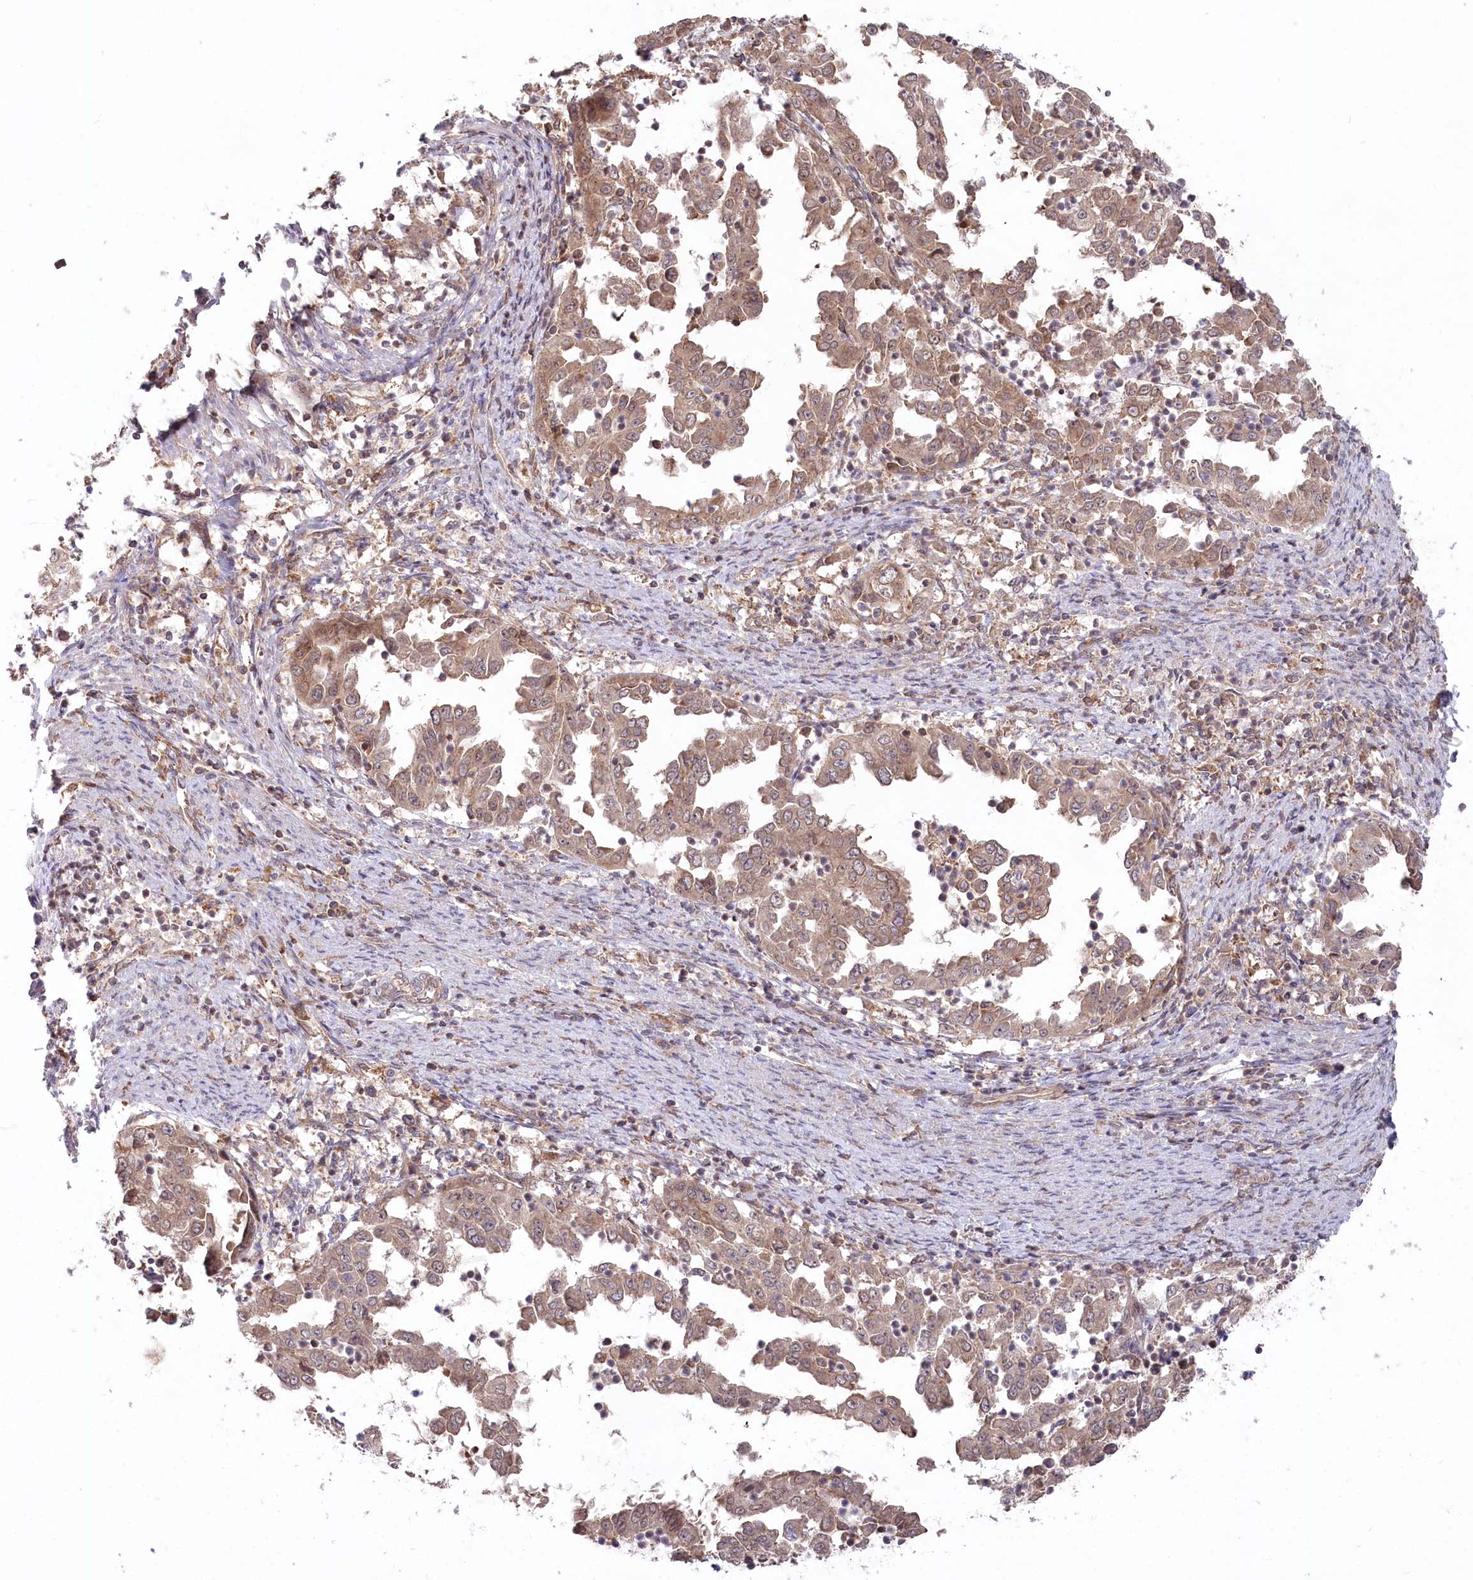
{"staining": {"intensity": "moderate", "quantity": ">75%", "location": "cytoplasmic/membranous"}, "tissue": "endometrial cancer", "cell_type": "Tumor cells", "image_type": "cancer", "snomed": [{"axis": "morphology", "description": "Adenocarcinoma, NOS"}, {"axis": "topography", "description": "Endometrium"}], "caption": "There is medium levels of moderate cytoplasmic/membranous staining in tumor cells of adenocarcinoma (endometrial), as demonstrated by immunohistochemical staining (brown color).", "gene": "PPP1R21", "patient": {"sex": "female", "age": 85}}